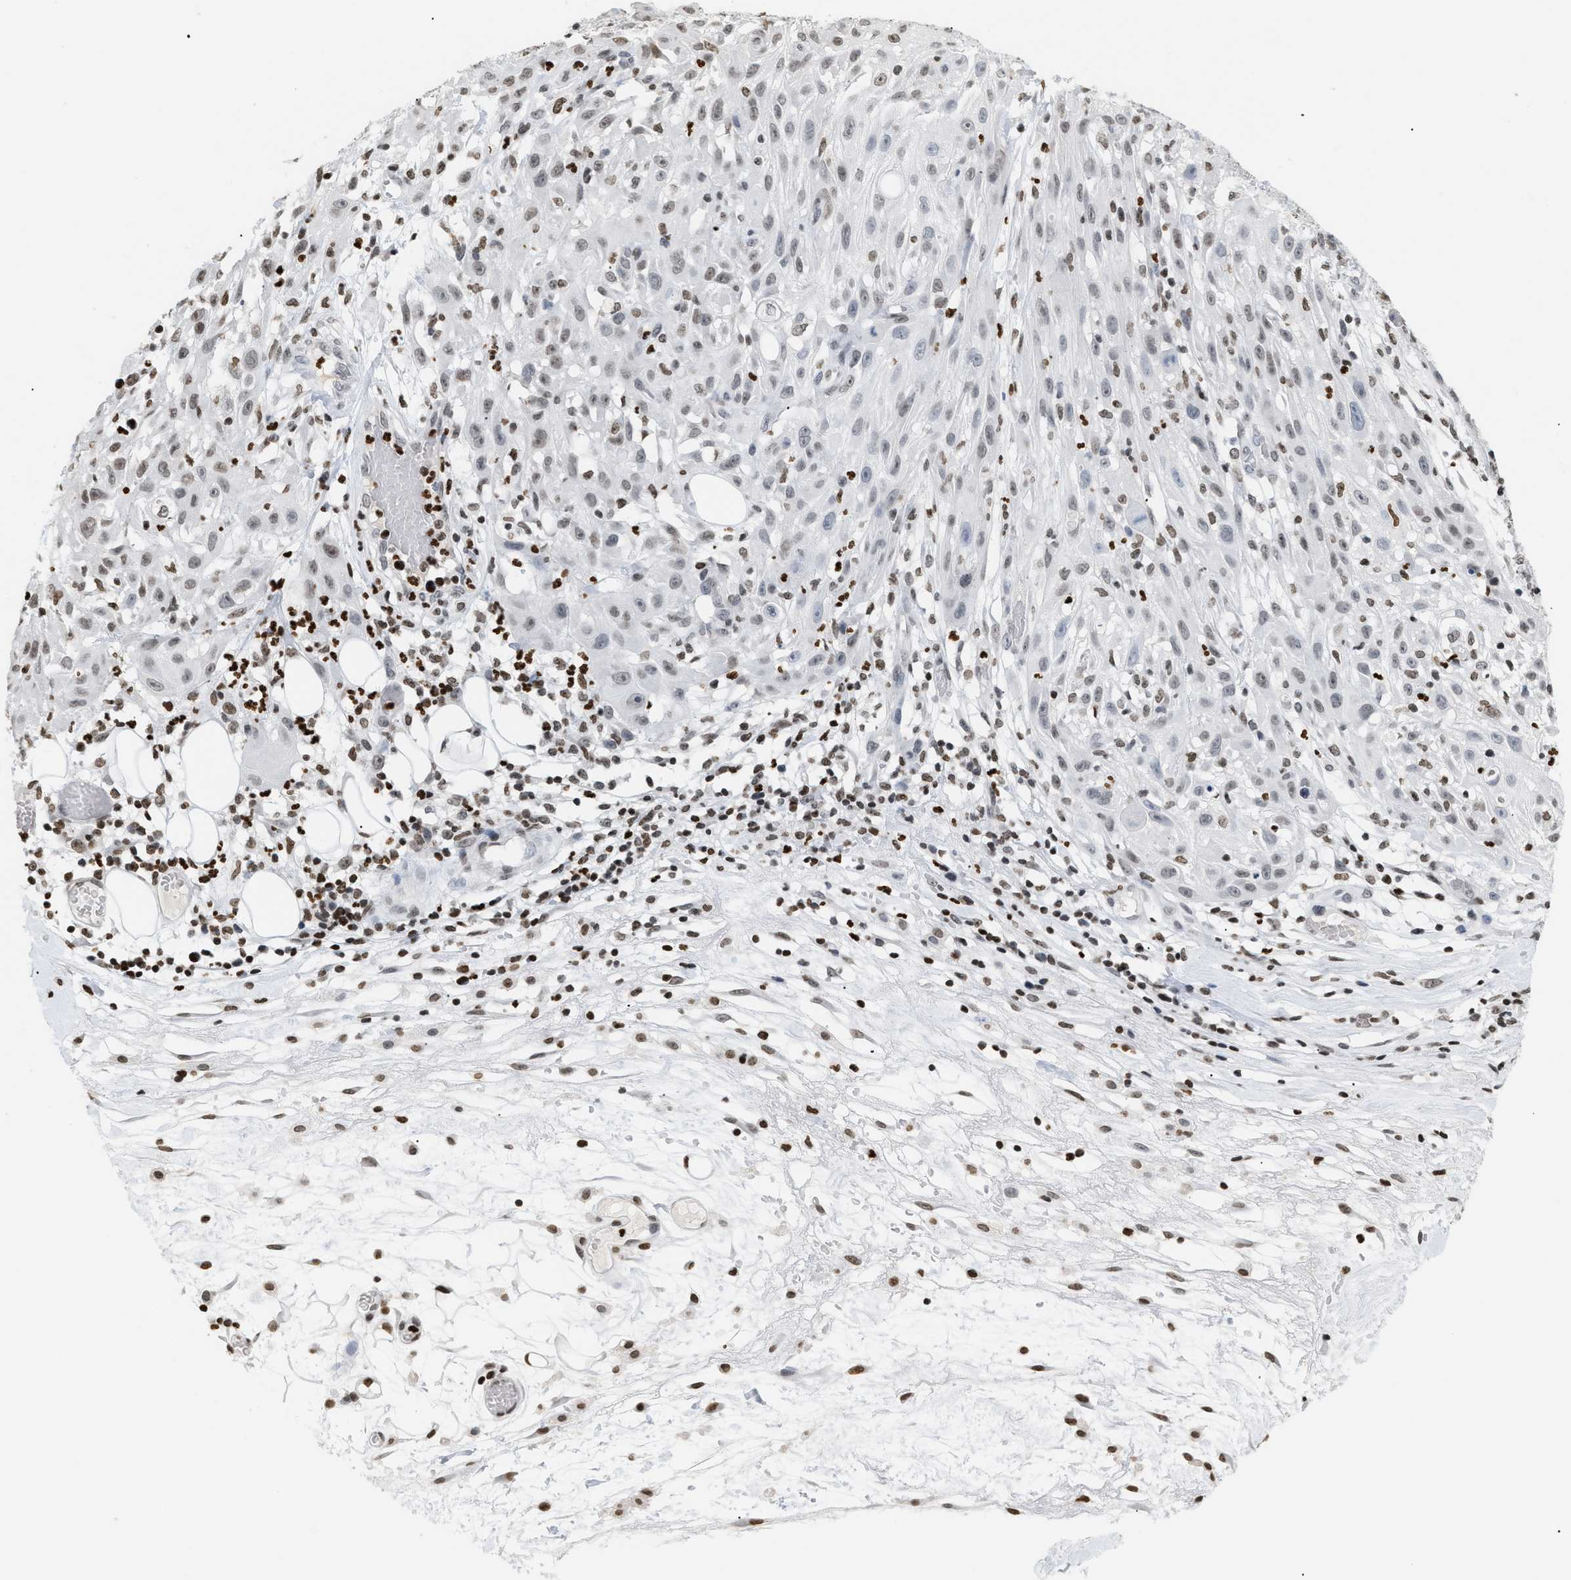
{"staining": {"intensity": "weak", "quantity": ">75%", "location": "nuclear"}, "tissue": "skin cancer", "cell_type": "Tumor cells", "image_type": "cancer", "snomed": [{"axis": "morphology", "description": "Squamous cell carcinoma, NOS"}, {"axis": "topography", "description": "Skin"}], "caption": "The image demonstrates immunohistochemical staining of skin cancer (squamous cell carcinoma). There is weak nuclear positivity is identified in approximately >75% of tumor cells. The staining was performed using DAB (3,3'-diaminobenzidine) to visualize the protein expression in brown, while the nuclei were stained in blue with hematoxylin (Magnification: 20x).", "gene": "HMGN2", "patient": {"sex": "male", "age": 75}}